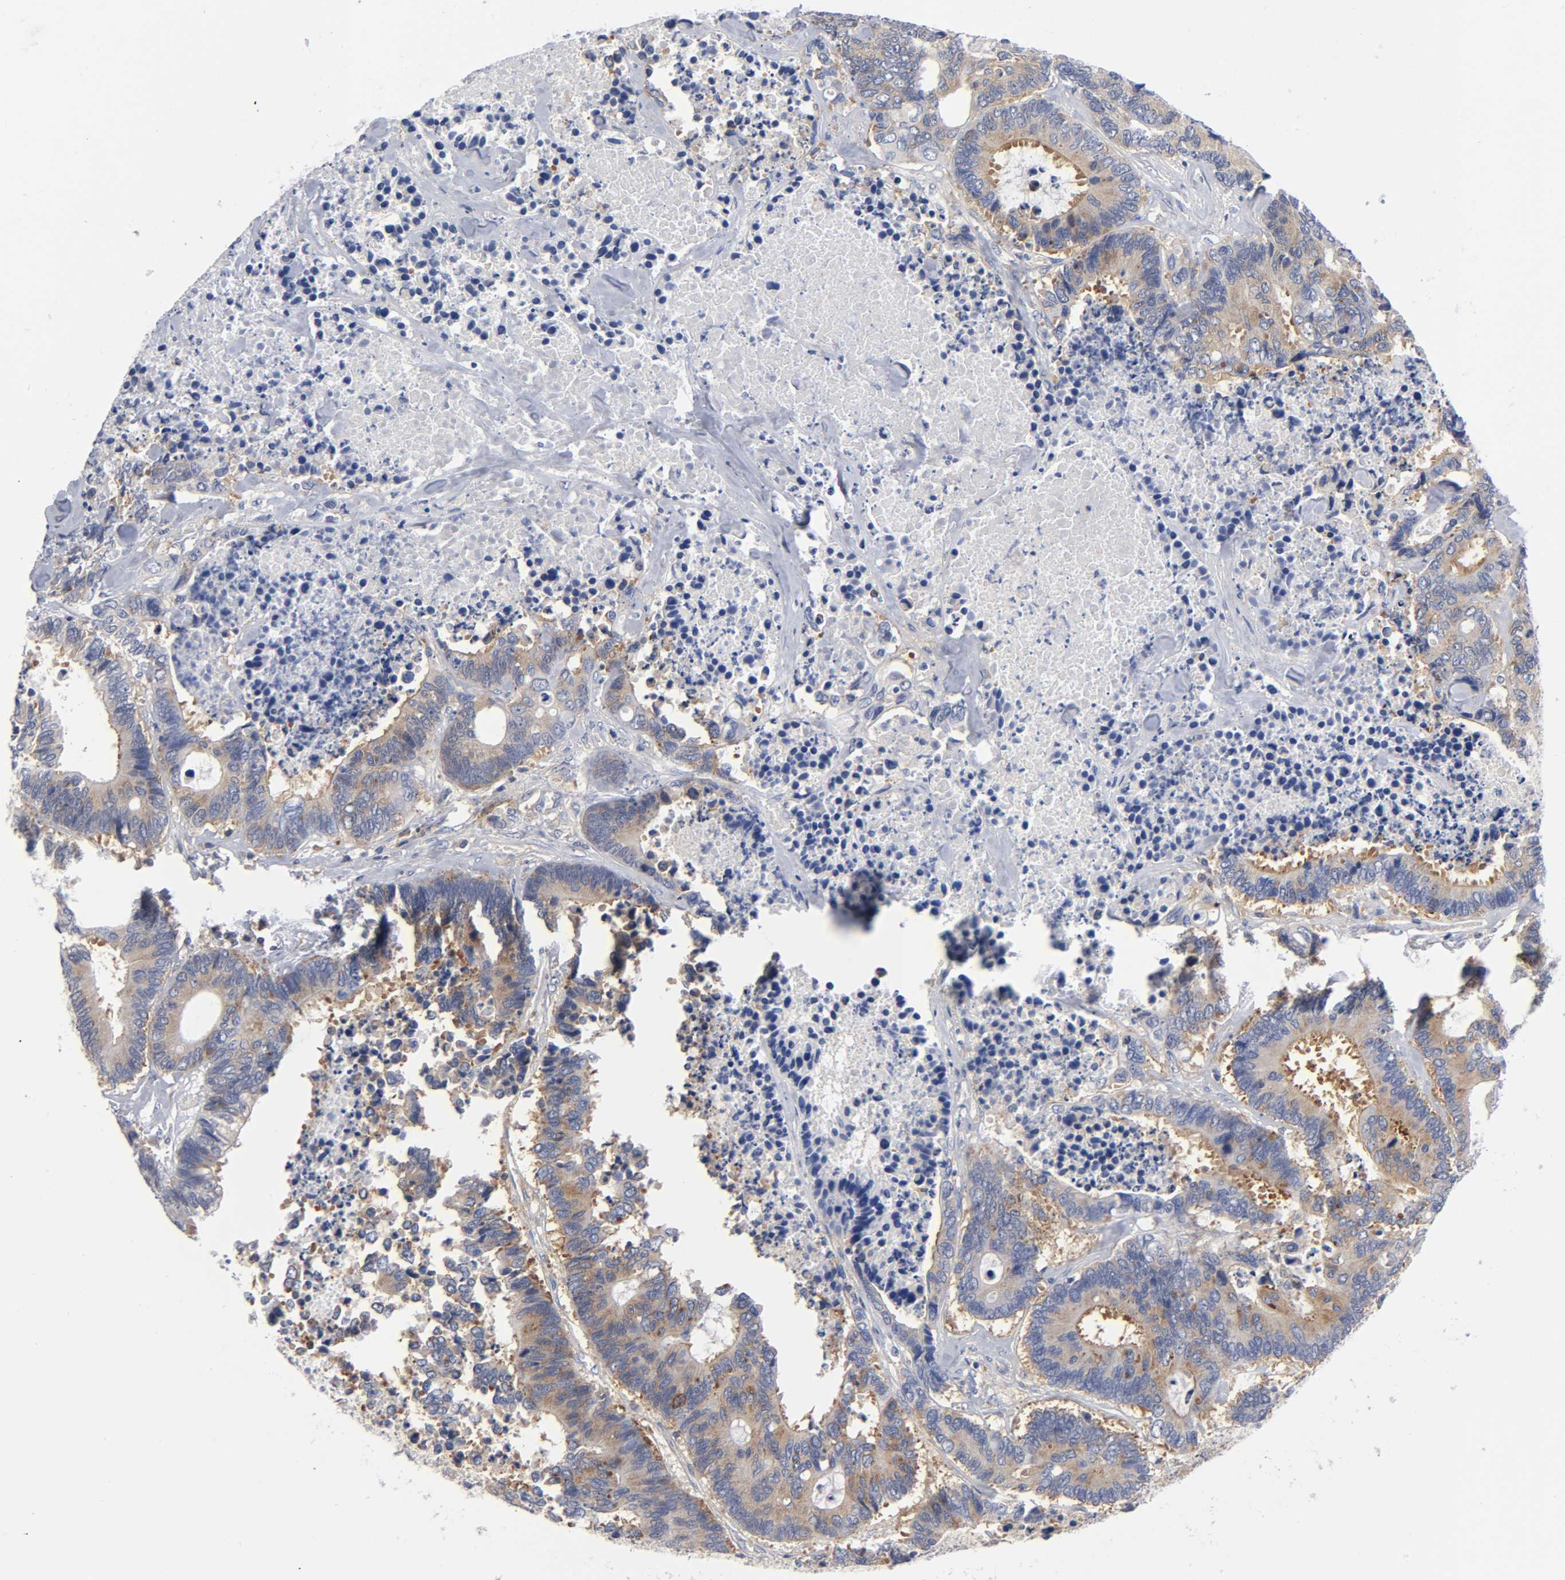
{"staining": {"intensity": "moderate", "quantity": ">75%", "location": "cytoplasmic/membranous"}, "tissue": "colorectal cancer", "cell_type": "Tumor cells", "image_type": "cancer", "snomed": [{"axis": "morphology", "description": "Adenocarcinoma, NOS"}, {"axis": "topography", "description": "Rectum"}], "caption": "Brown immunohistochemical staining in human adenocarcinoma (colorectal) reveals moderate cytoplasmic/membranous staining in about >75% of tumor cells.", "gene": "CD86", "patient": {"sex": "male", "age": 55}}